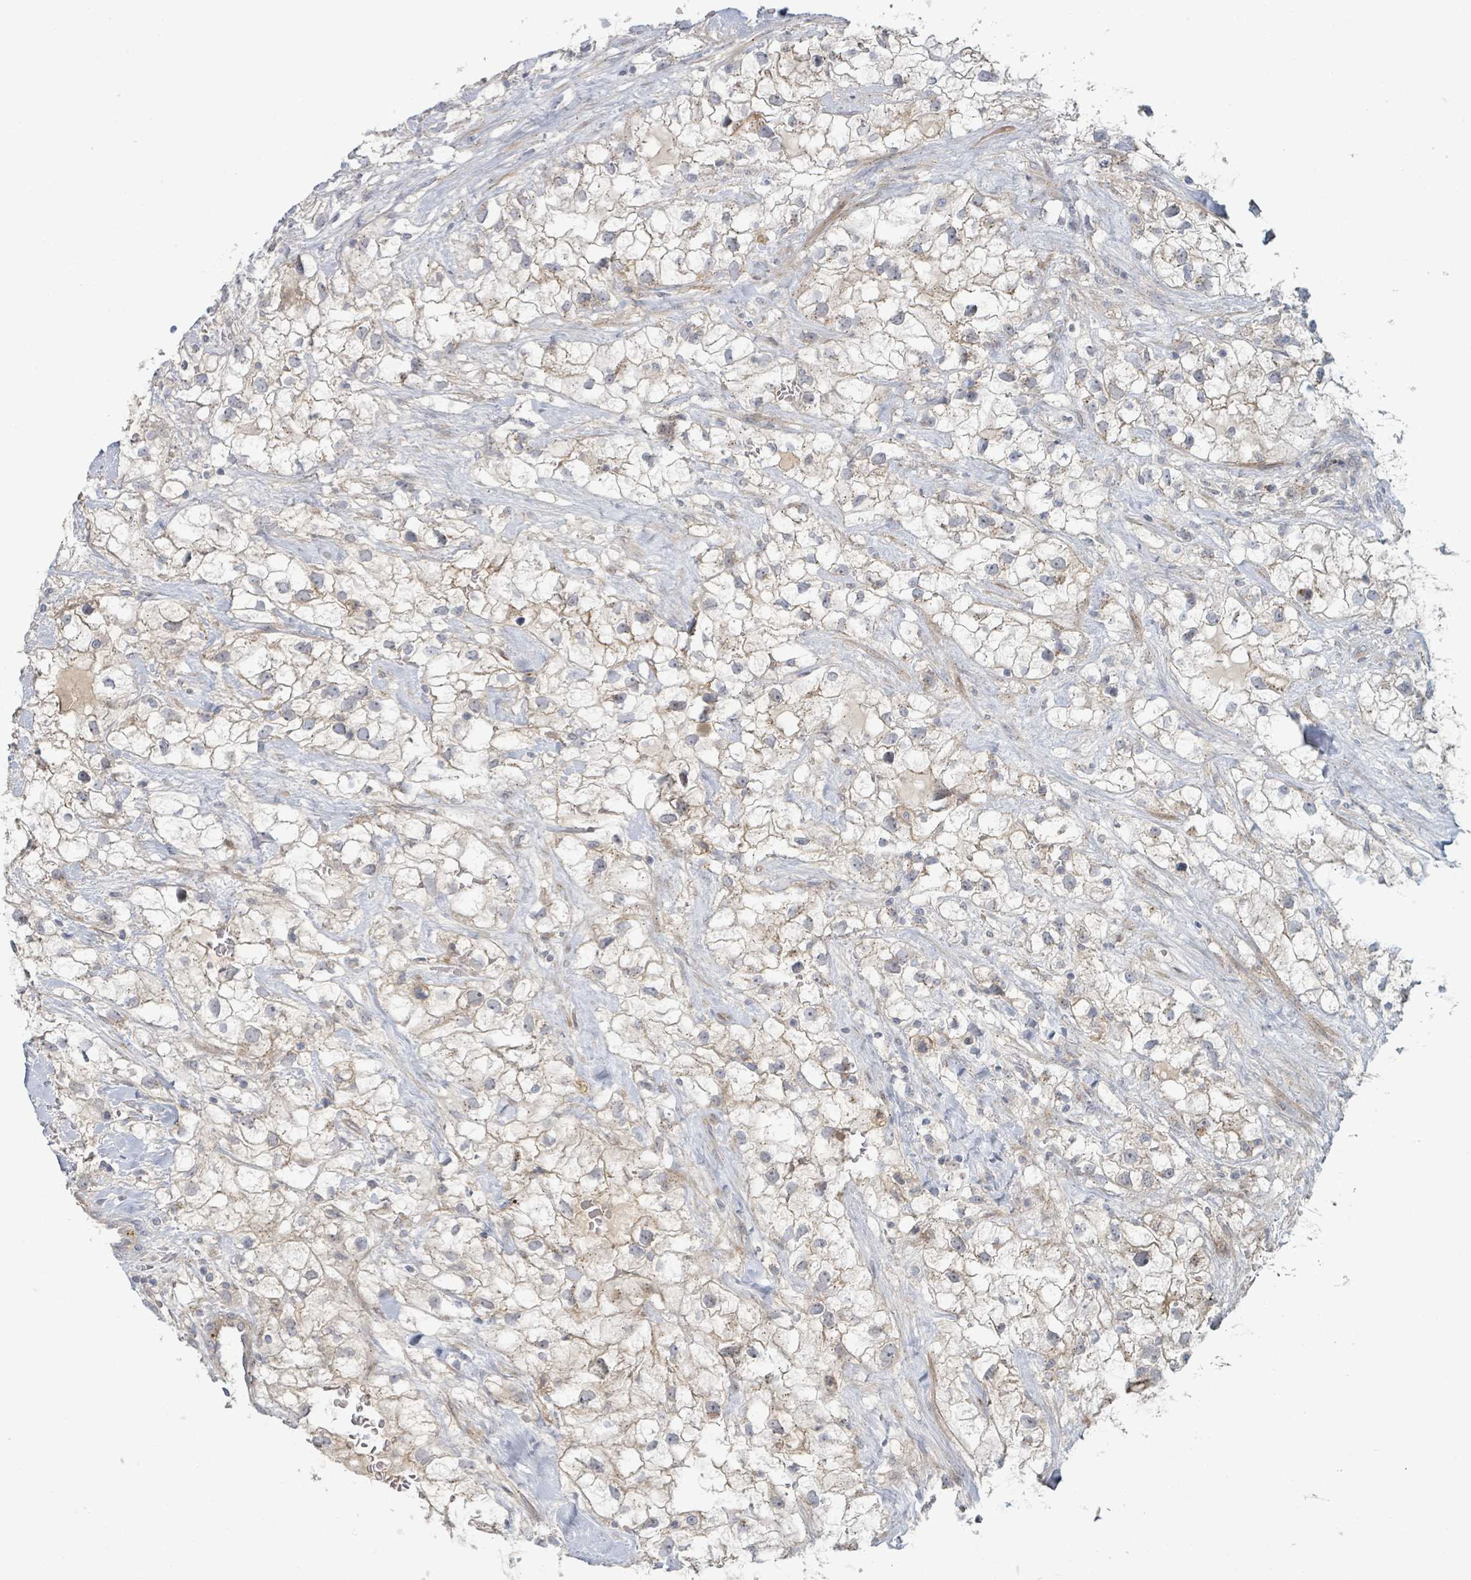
{"staining": {"intensity": "weak", "quantity": "<25%", "location": "cytoplasmic/membranous"}, "tissue": "renal cancer", "cell_type": "Tumor cells", "image_type": "cancer", "snomed": [{"axis": "morphology", "description": "Adenocarcinoma, NOS"}, {"axis": "topography", "description": "Kidney"}], "caption": "An immunohistochemistry image of adenocarcinoma (renal) is shown. There is no staining in tumor cells of adenocarcinoma (renal). (DAB (3,3'-diaminobenzidine) IHC visualized using brightfield microscopy, high magnification).", "gene": "COL5A3", "patient": {"sex": "male", "age": 59}}